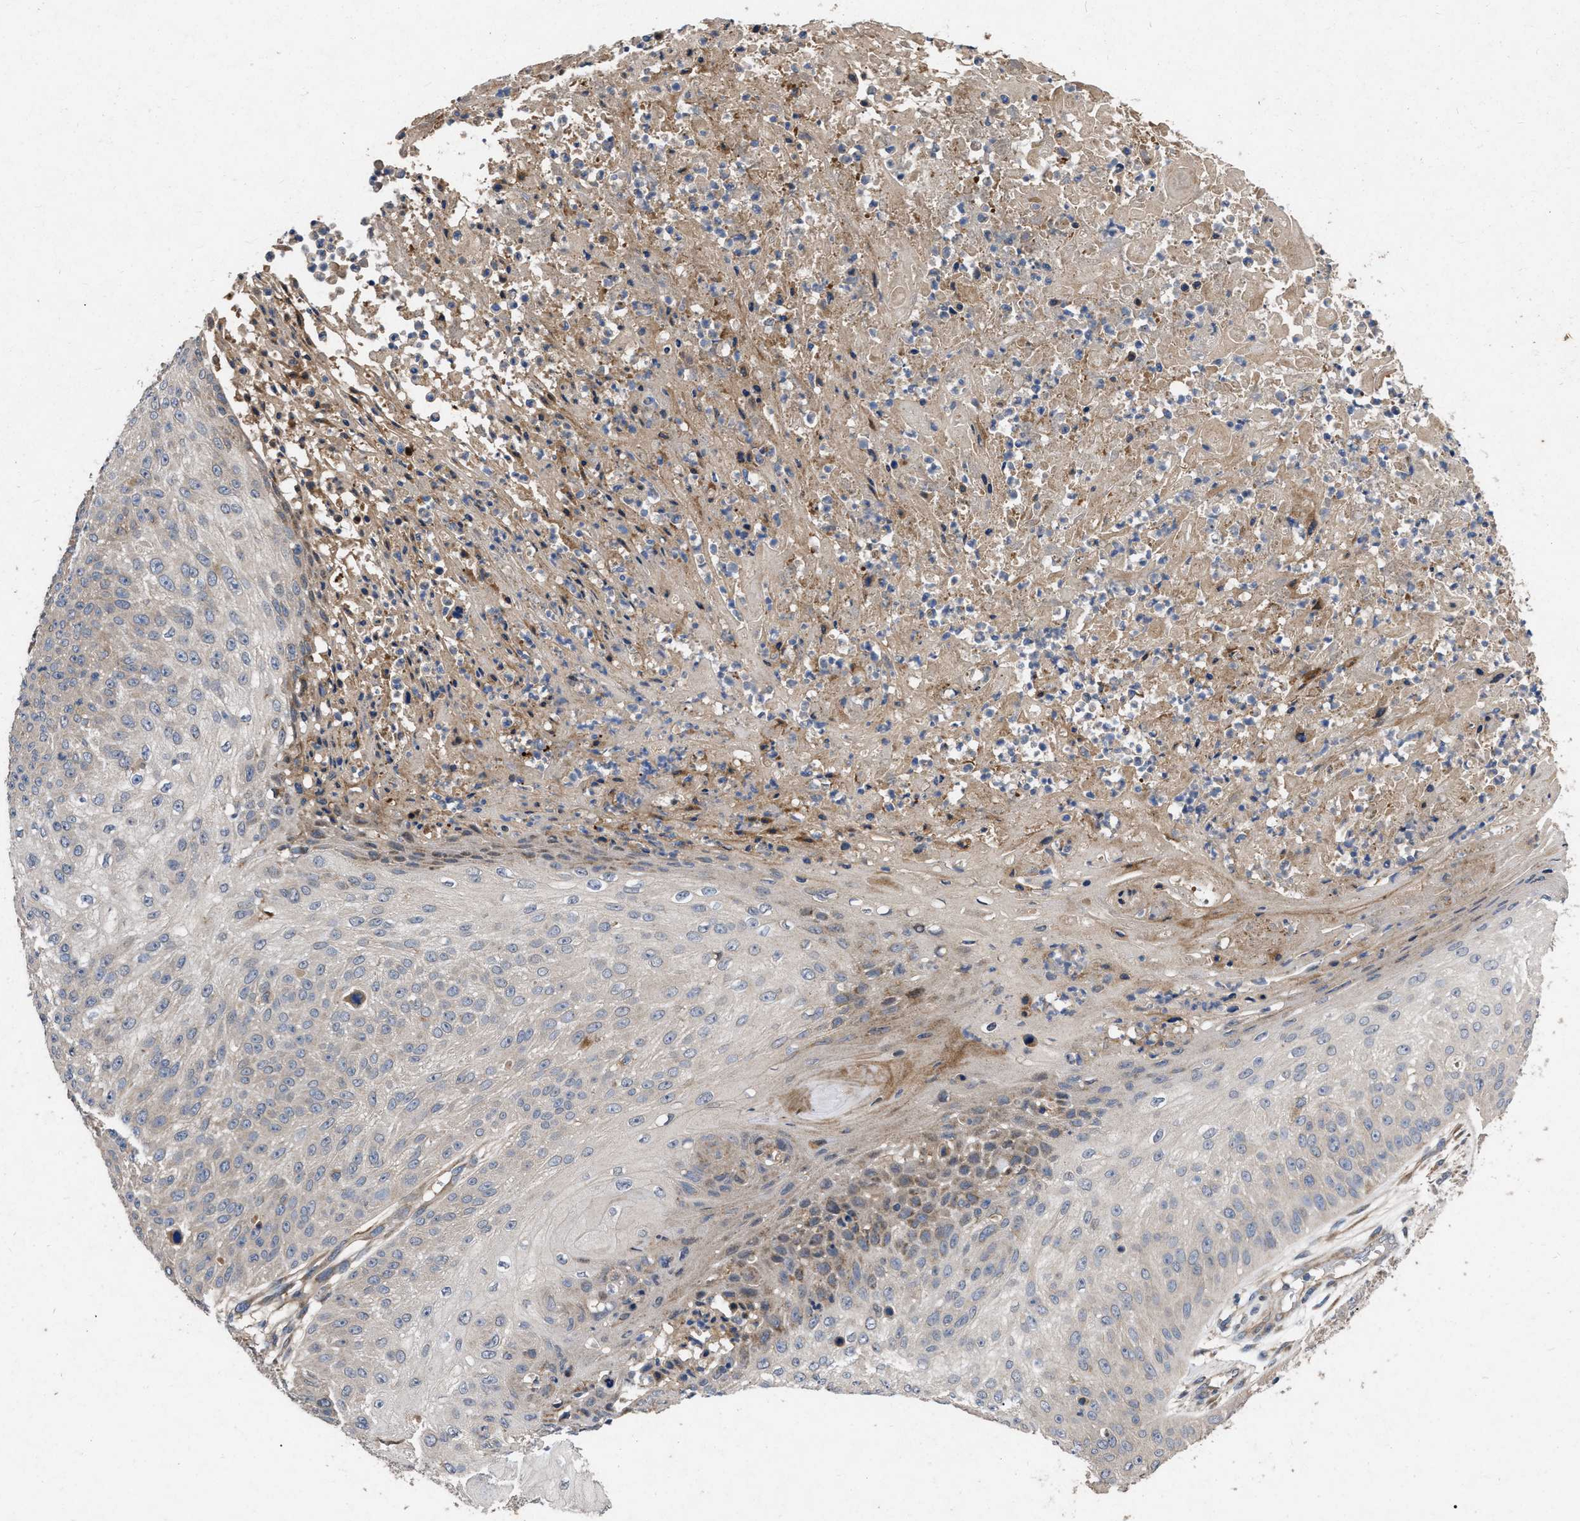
{"staining": {"intensity": "moderate", "quantity": "<25%", "location": "cytoplasmic/membranous"}, "tissue": "skin cancer", "cell_type": "Tumor cells", "image_type": "cancer", "snomed": [{"axis": "morphology", "description": "Squamous cell carcinoma, NOS"}, {"axis": "topography", "description": "Skin"}], "caption": "High-power microscopy captured an immunohistochemistry photomicrograph of squamous cell carcinoma (skin), revealing moderate cytoplasmic/membranous staining in about <25% of tumor cells.", "gene": "CDKN2C", "patient": {"sex": "female", "age": 80}}